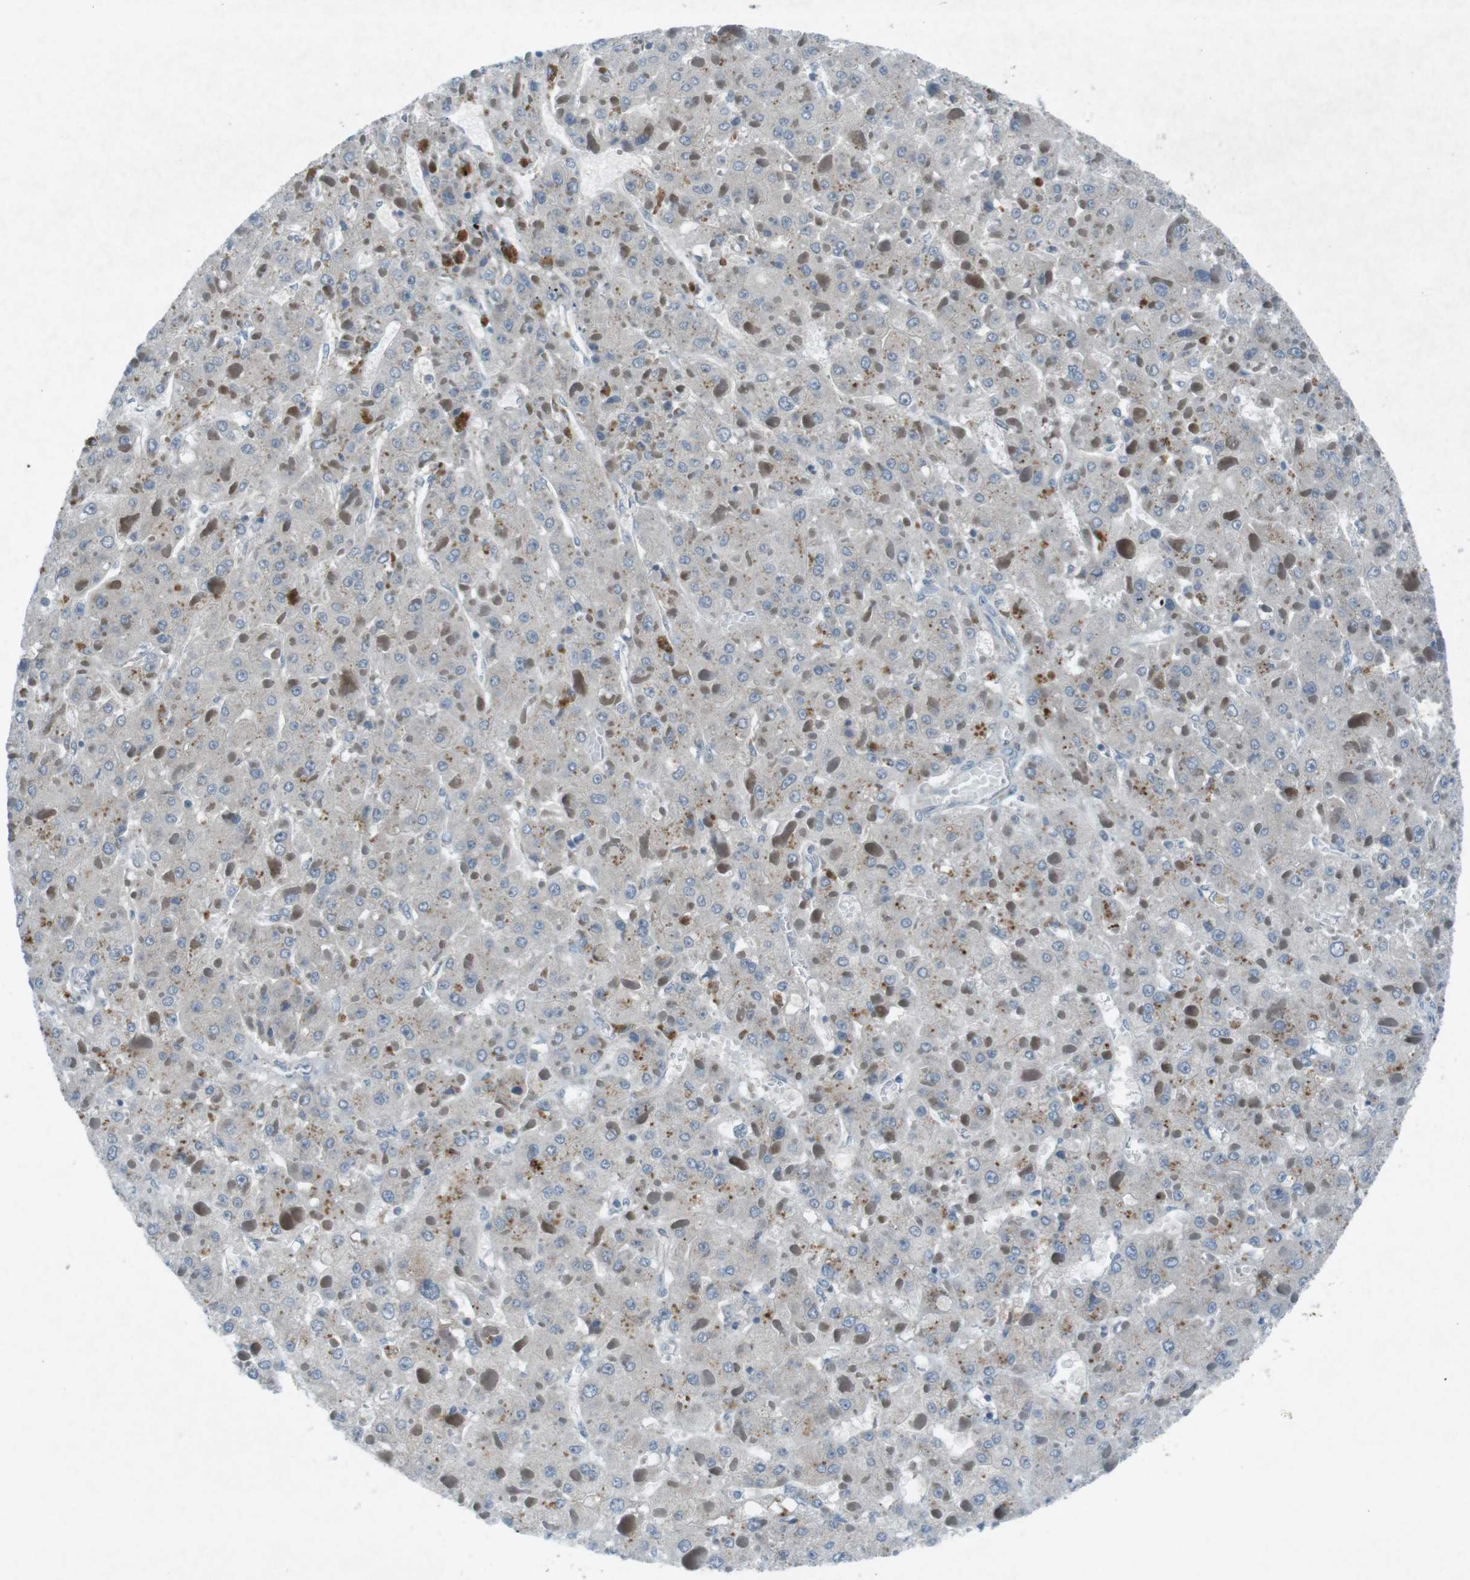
{"staining": {"intensity": "negative", "quantity": "none", "location": "none"}, "tissue": "liver cancer", "cell_type": "Tumor cells", "image_type": "cancer", "snomed": [{"axis": "morphology", "description": "Carcinoma, Hepatocellular, NOS"}, {"axis": "topography", "description": "Liver"}], "caption": "Photomicrograph shows no protein expression in tumor cells of liver hepatocellular carcinoma tissue.", "gene": "FCRLA", "patient": {"sex": "female", "age": 73}}